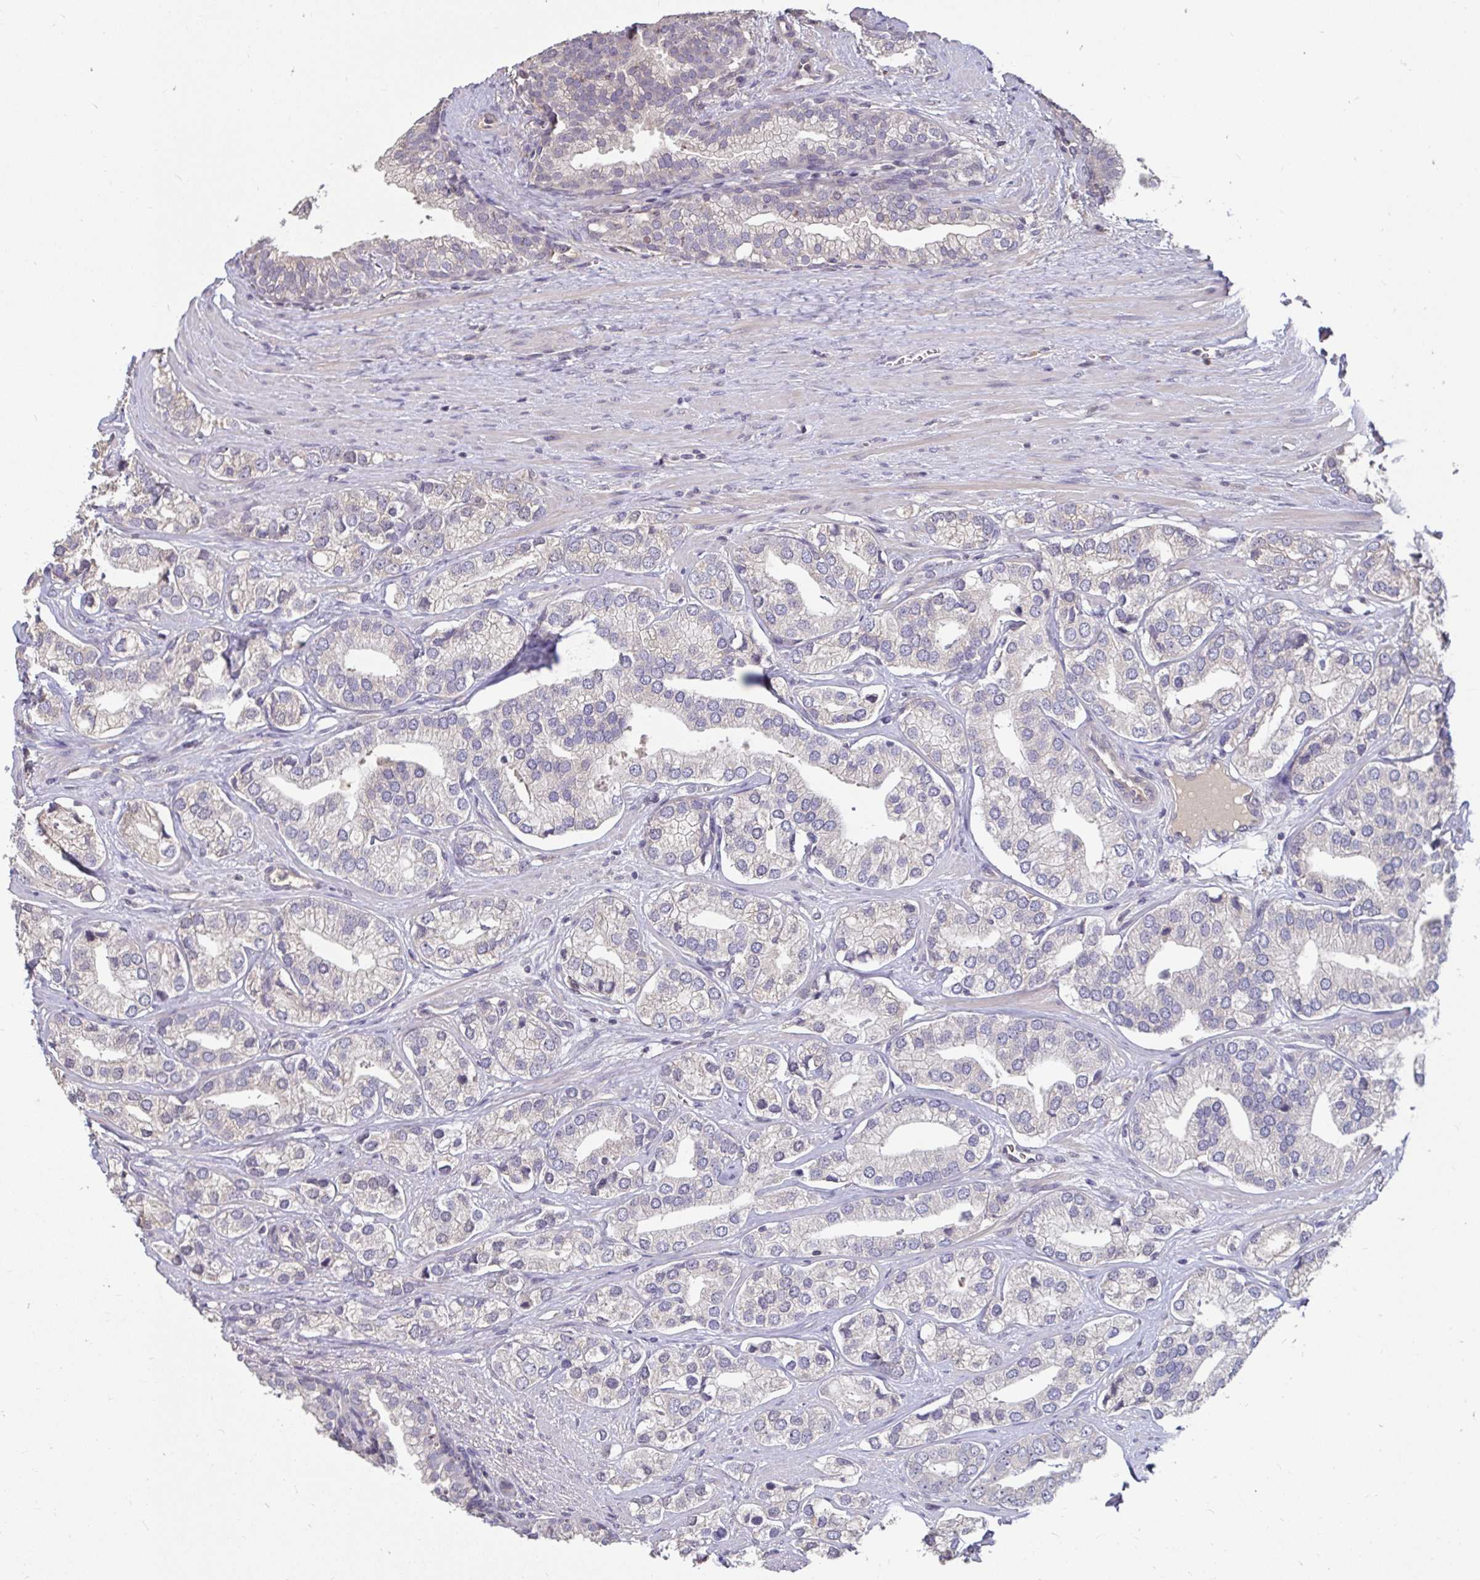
{"staining": {"intensity": "negative", "quantity": "none", "location": "none"}, "tissue": "prostate cancer", "cell_type": "Tumor cells", "image_type": "cancer", "snomed": [{"axis": "morphology", "description": "Adenocarcinoma, High grade"}, {"axis": "topography", "description": "Prostate"}], "caption": "Tumor cells are negative for protein expression in human adenocarcinoma (high-grade) (prostate). (DAB (3,3'-diaminobenzidine) IHC, high magnification).", "gene": "ANLN", "patient": {"sex": "male", "age": 58}}